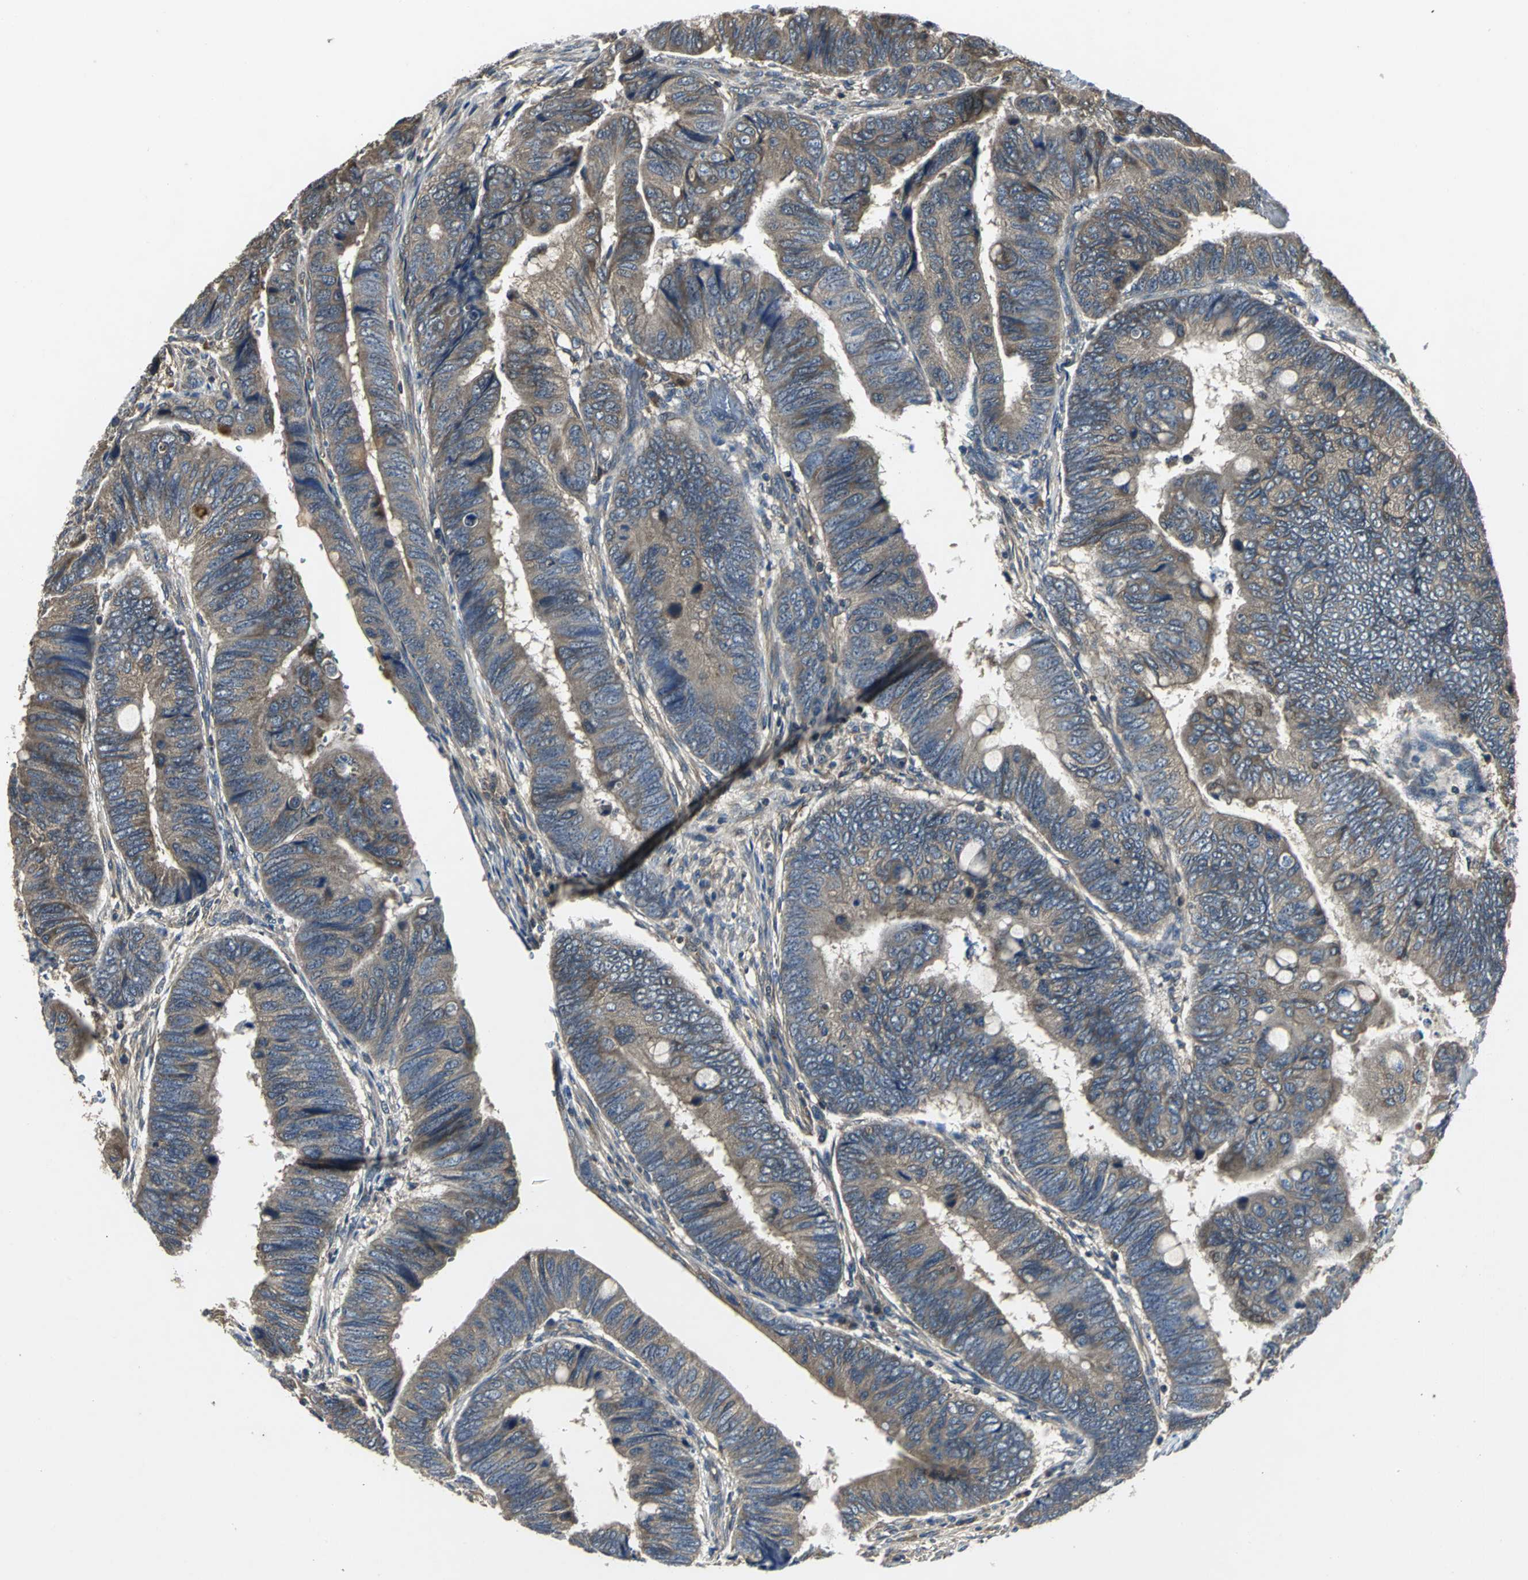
{"staining": {"intensity": "moderate", "quantity": ">75%", "location": "cytoplasmic/membranous"}, "tissue": "colorectal cancer", "cell_type": "Tumor cells", "image_type": "cancer", "snomed": [{"axis": "morphology", "description": "Normal tissue, NOS"}, {"axis": "morphology", "description": "Adenocarcinoma, NOS"}, {"axis": "topography", "description": "Rectum"}, {"axis": "topography", "description": "Peripheral nerve tissue"}], "caption": "The image reveals staining of colorectal adenocarcinoma, revealing moderate cytoplasmic/membranous protein staining (brown color) within tumor cells. (DAB (3,3'-diaminobenzidine) IHC, brown staining for protein, blue staining for nuclei).", "gene": "IRF3", "patient": {"sex": "male", "age": 92}}